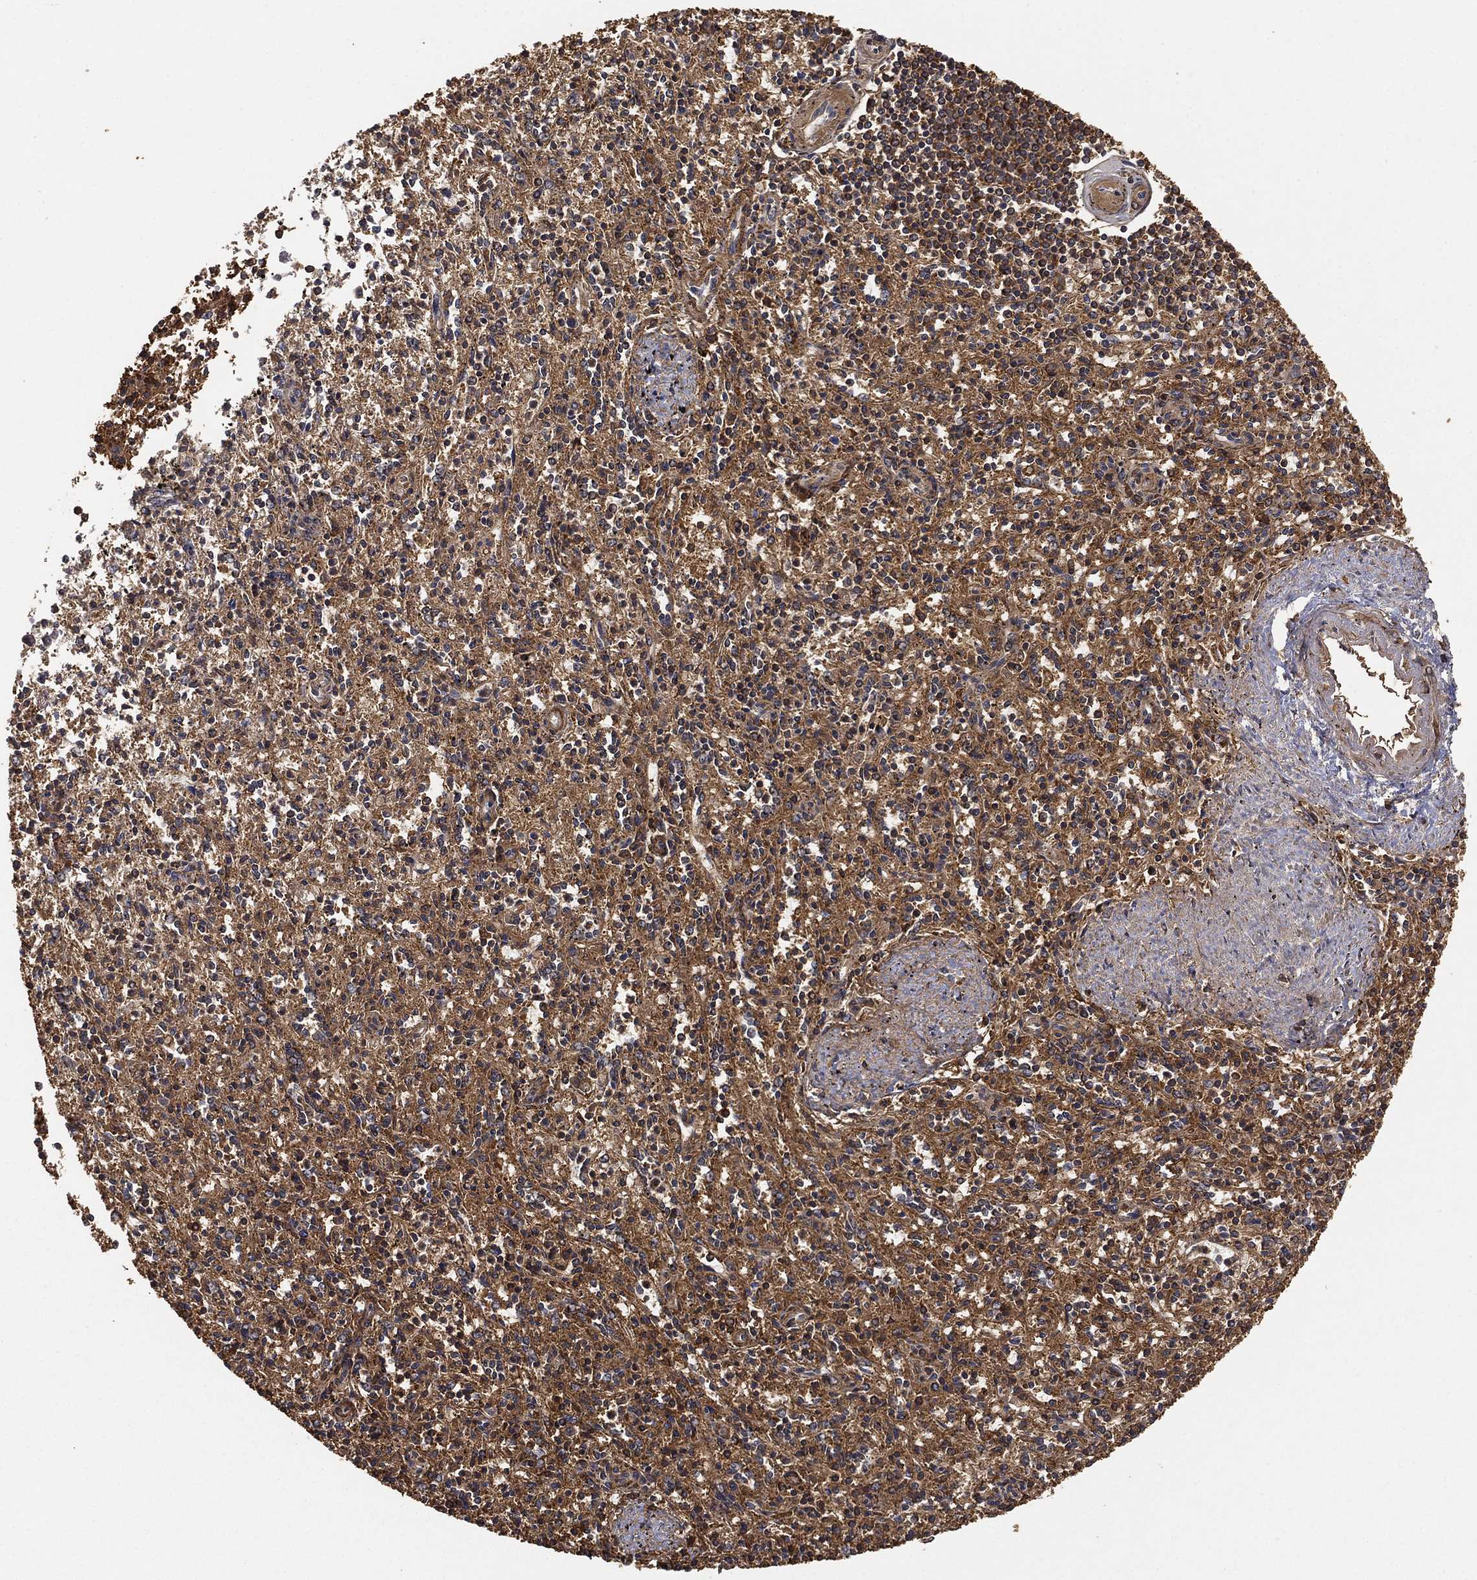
{"staining": {"intensity": "moderate", "quantity": ">75%", "location": "cytoplasmic/membranous"}, "tissue": "spleen", "cell_type": "Cells in red pulp", "image_type": "normal", "snomed": [{"axis": "morphology", "description": "Normal tissue, NOS"}, {"axis": "topography", "description": "Spleen"}], "caption": "A medium amount of moderate cytoplasmic/membranous positivity is appreciated in approximately >75% of cells in red pulp in normal spleen.", "gene": "CRYL1", "patient": {"sex": "male", "age": 69}}